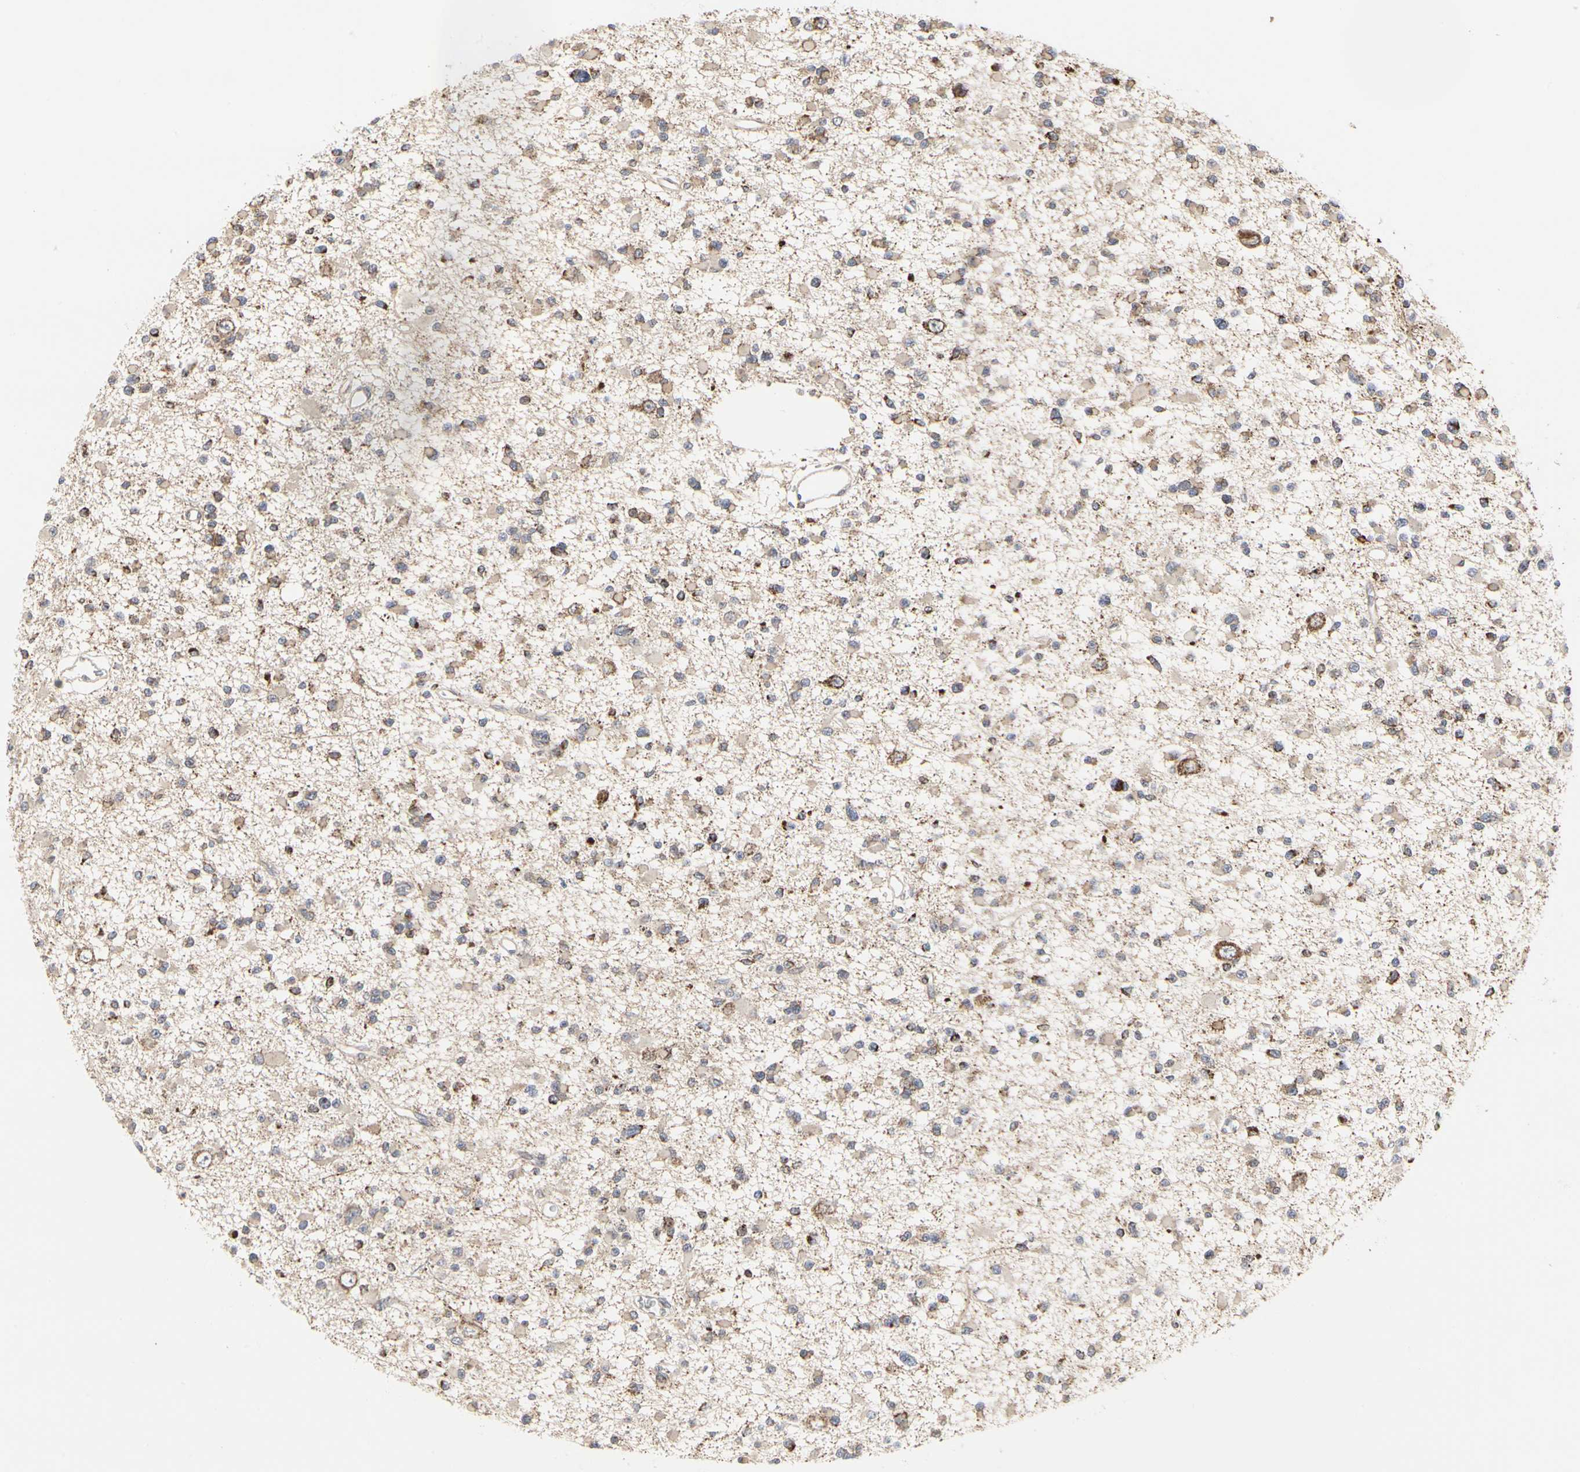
{"staining": {"intensity": "weak", "quantity": "25%-75%", "location": "cytoplasmic/membranous"}, "tissue": "glioma", "cell_type": "Tumor cells", "image_type": "cancer", "snomed": [{"axis": "morphology", "description": "Glioma, malignant, Low grade"}, {"axis": "topography", "description": "Brain"}], "caption": "High-magnification brightfield microscopy of glioma stained with DAB (brown) and counterstained with hematoxylin (blue). tumor cells exhibit weak cytoplasmic/membranous expression is appreciated in about25%-75% of cells. Ihc stains the protein in brown and the nuclei are stained blue.", "gene": "TSKU", "patient": {"sex": "female", "age": 22}}